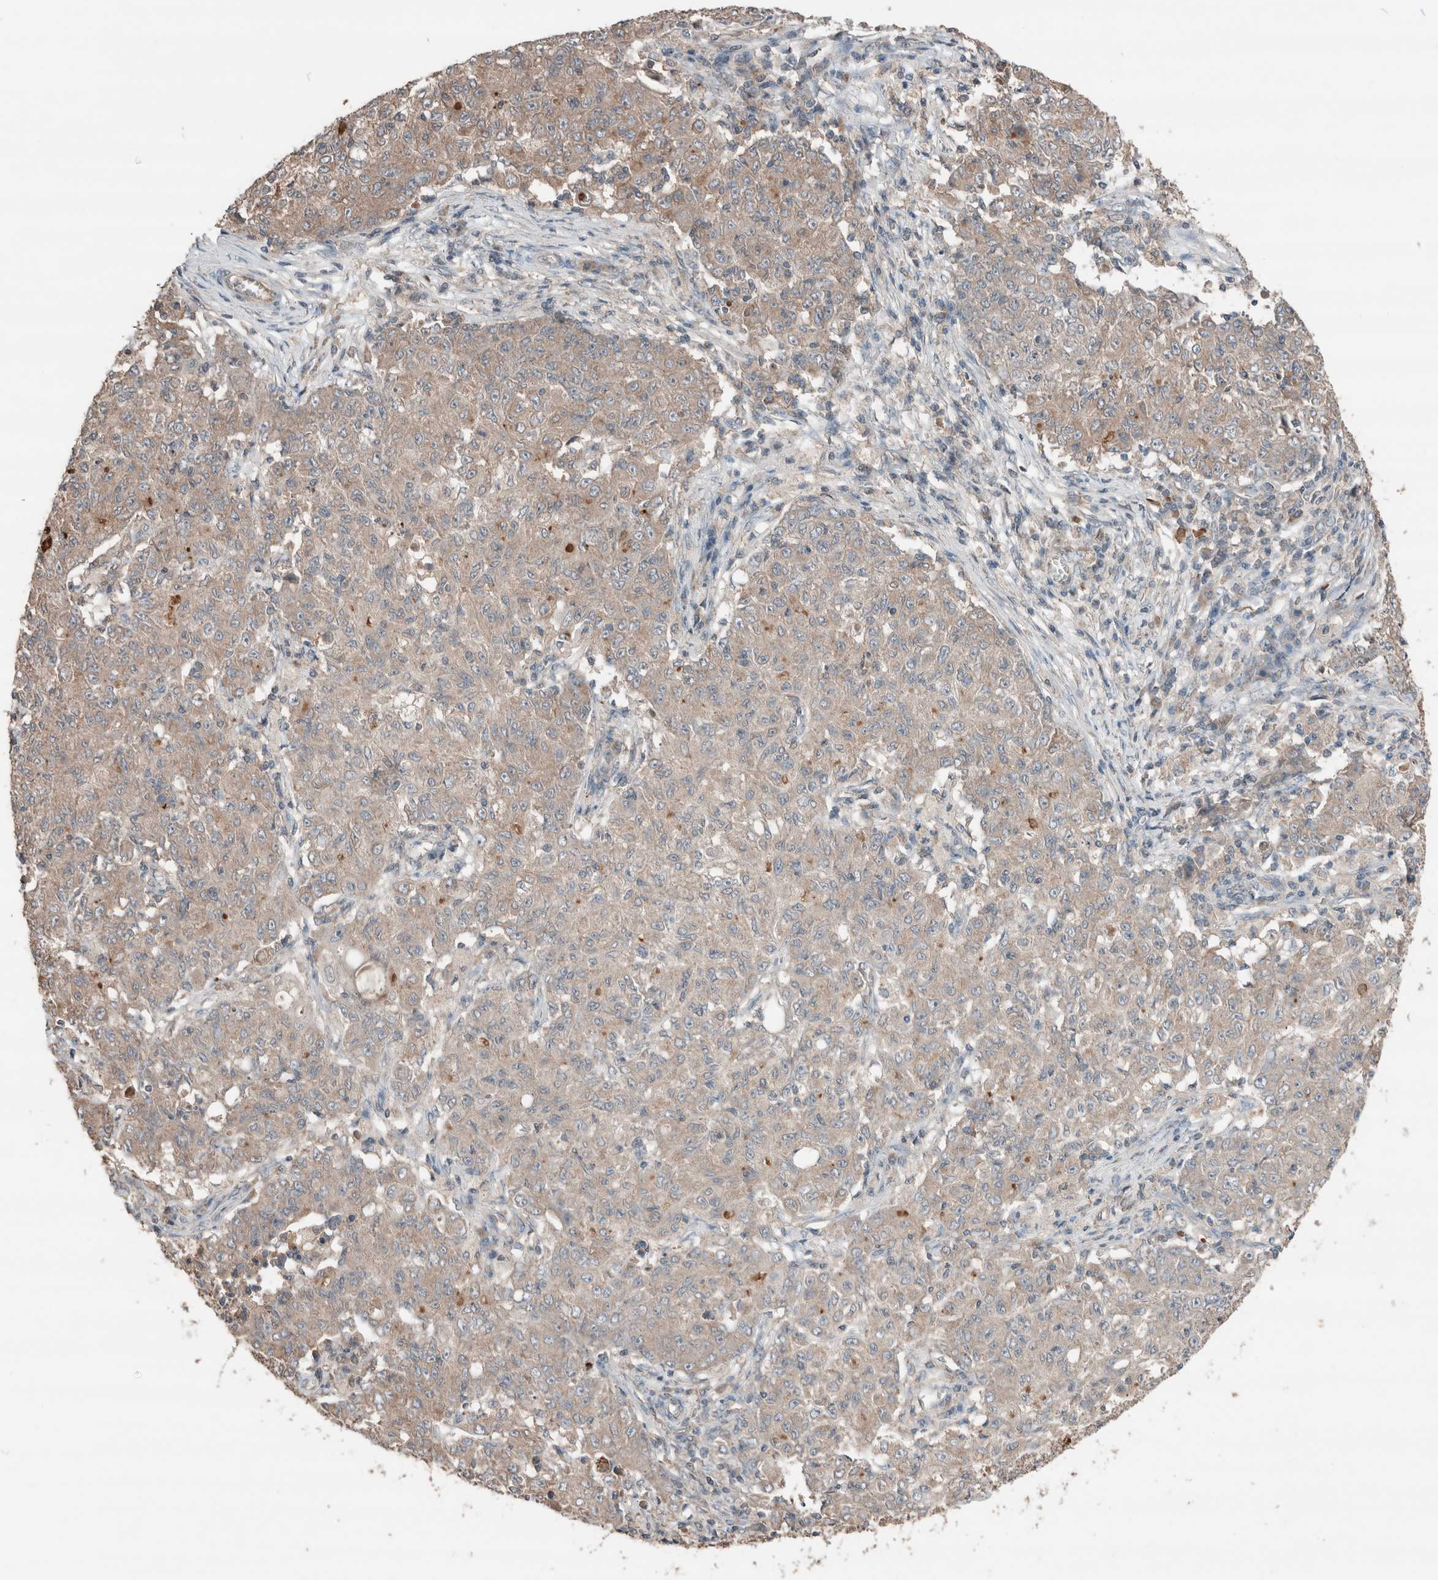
{"staining": {"intensity": "weak", "quantity": ">75%", "location": "cytoplasmic/membranous"}, "tissue": "ovarian cancer", "cell_type": "Tumor cells", "image_type": "cancer", "snomed": [{"axis": "morphology", "description": "Carcinoma, endometroid"}, {"axis": "topography", "description": "Ovary"}], "caption": "A high-resolution histopathology image shows immunohistochemistry (IHC) staining of ovarian endometroid carcinoma, which demonstrates weak cytoplasmic/membranous positivity in about >75% of tumor cells.", "gene": "ERAP2", "patient": {"sex": "female", "age": 42}}